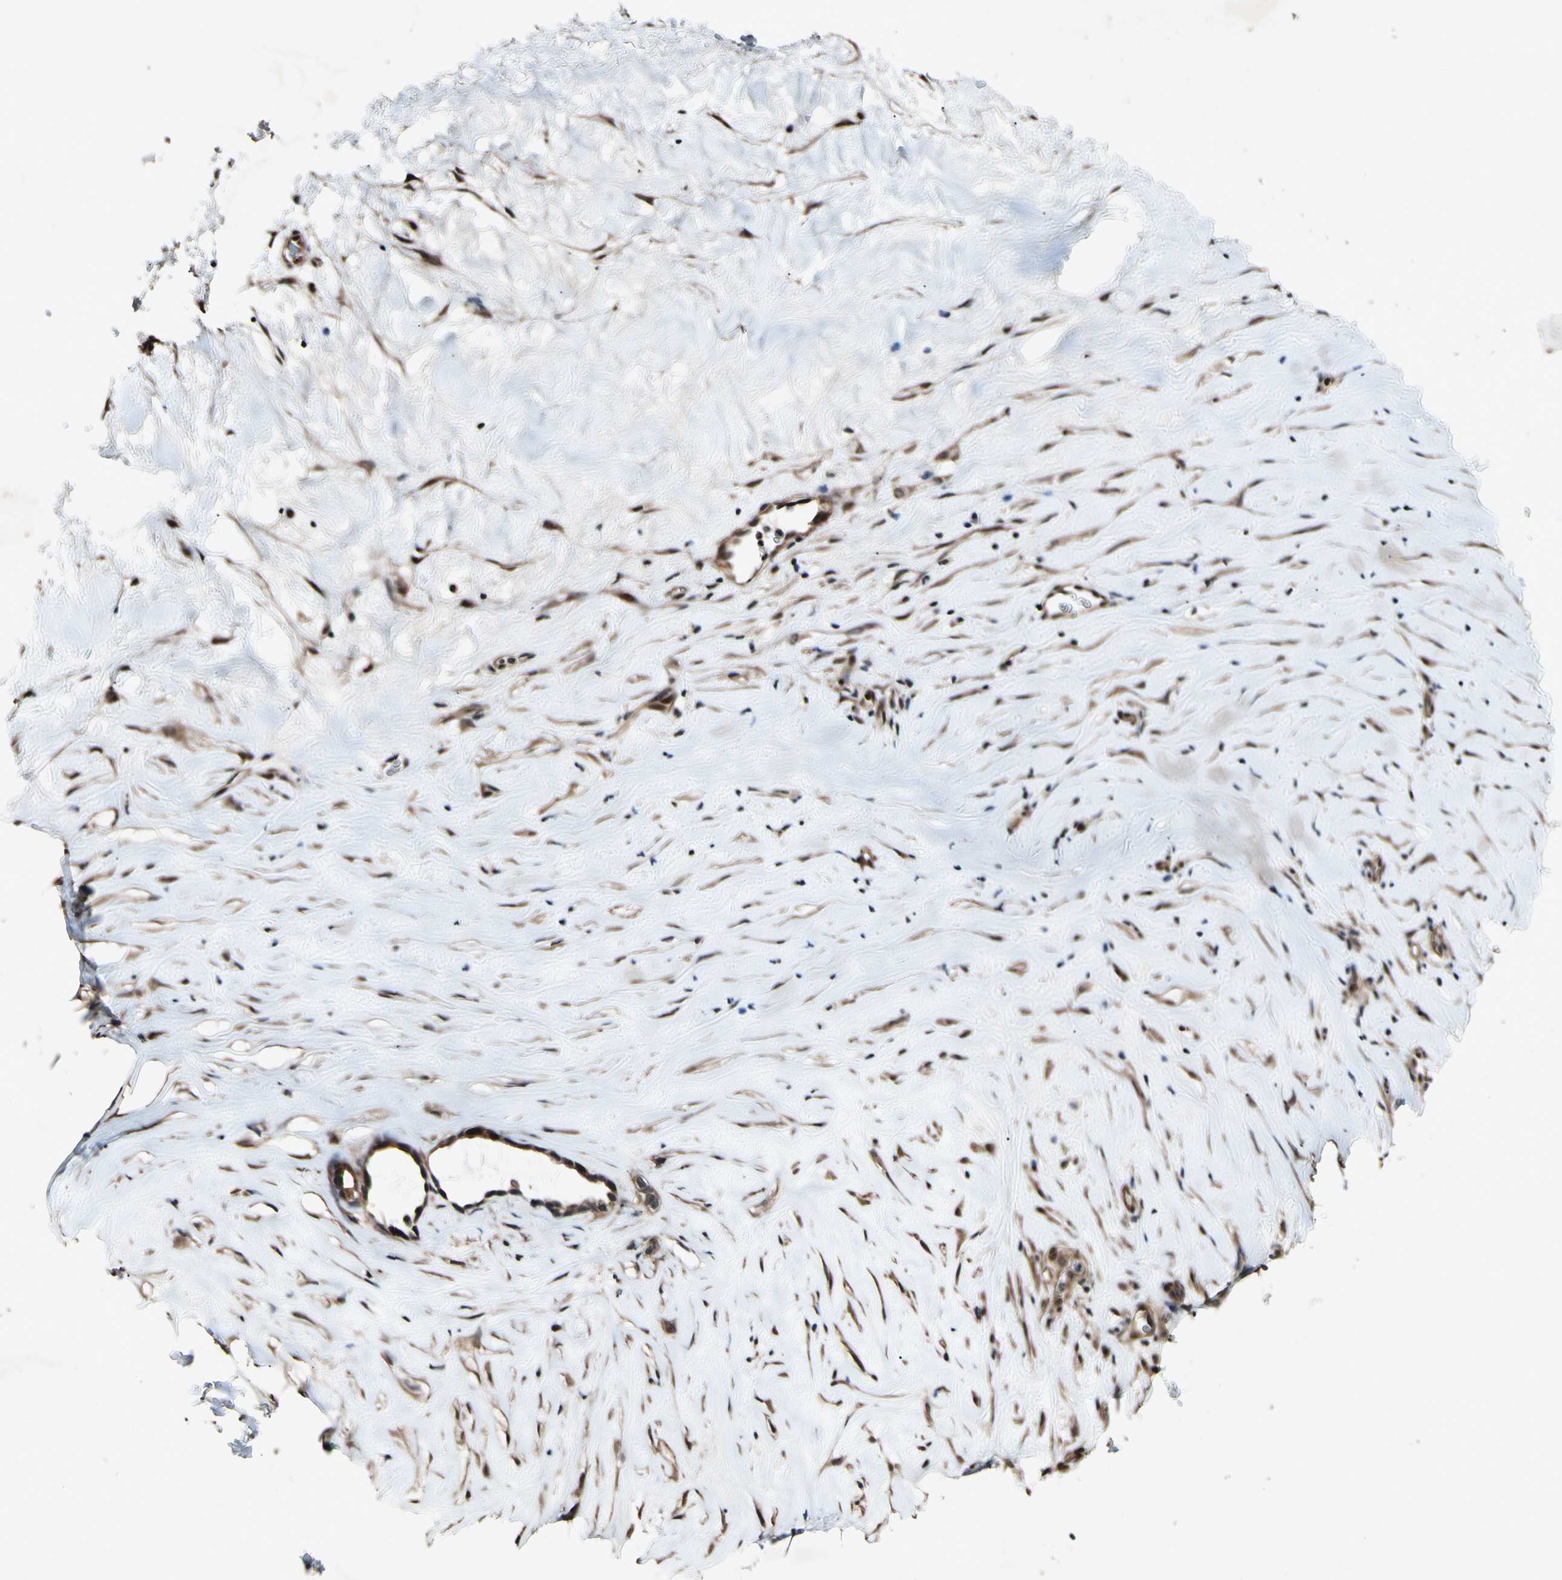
{"staining": {"intensity": "moderate", "quantity": ">75%", "location": "cytoplasmic/membranous,nuclear"}, "tissue": "liver cancer", "cell_type": "Tumor cells", "image_type": "cancer", "snomed": [{"axis": "morphology", "description": "Cholangiocarcinoma"}, {"axis": "topography", "description": "Liver"}], "caption": "A micrograph showing moderate cytoplasmic/membranous and nuclear staining in about >75% of tumor cells in cholangiocarcinoma (liver), as visualized by brown immunohistochemical staining.", "gene": "CSNK1E", "patient": {"sex": "female", "age": 65}}